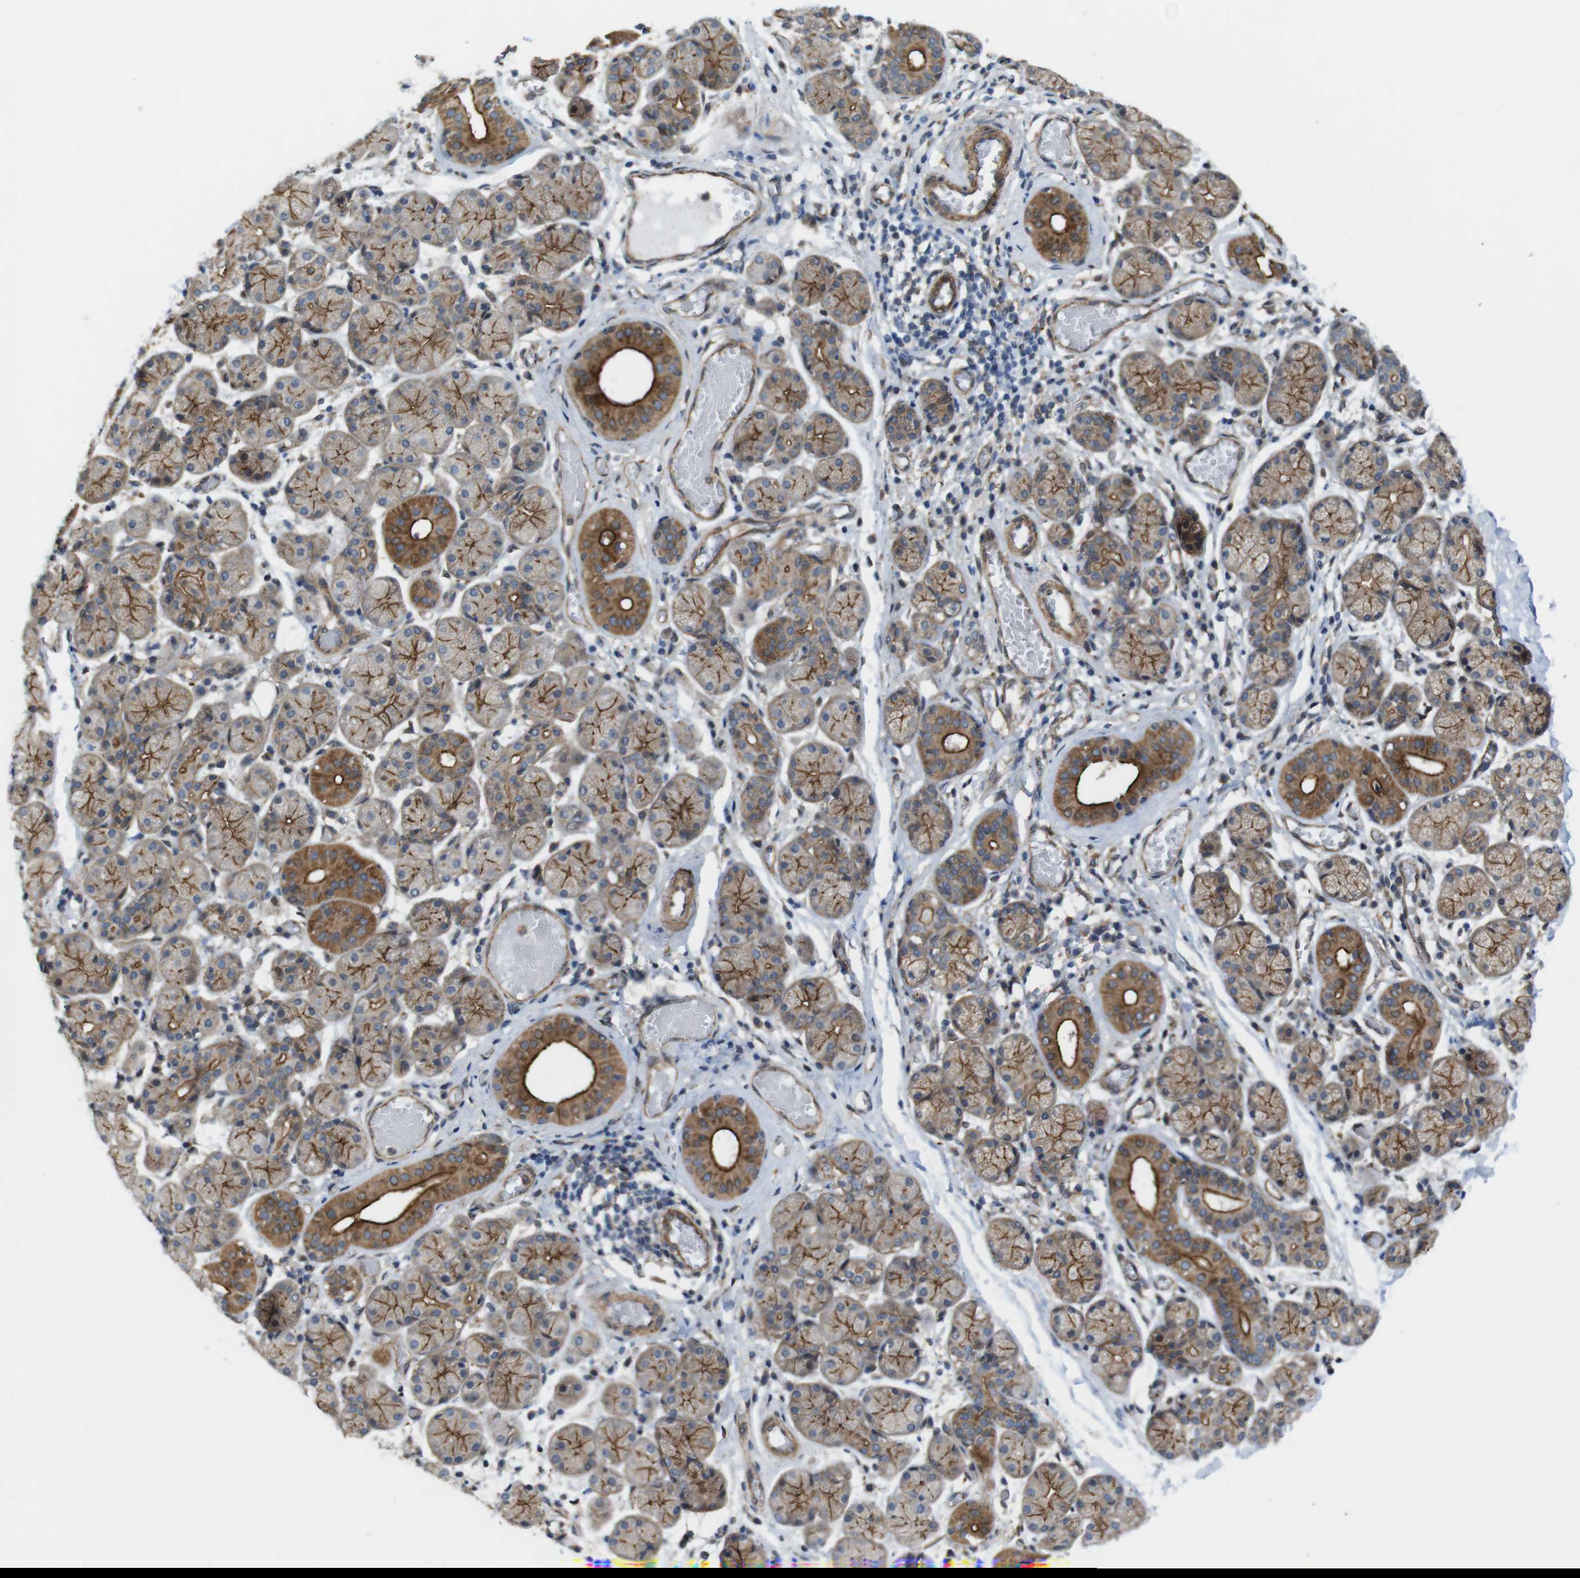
{"staining": {"intensity": "moderate", "quantity": ">75%", "location": "cytoplasmic/membranous"}, "tissue": "salivary gland", "cell_type": "Glandular cells", "image_type": "normal", "snomed": [{"axis": "morphology", "description": "Normal tissue, NOS"}, {"axis": "topography", "description": "Salivary gland"}], "caption": "Normal salivary gland demonstrates moderate cytoplasmic/membranous expression in approximately >75% of glandular cells The staining was performed using DAB to visualize the protein expression in brown, while the nuclei were stained in blue with hematoxylin (Magnification: 20x)..", "gene": "PTGER4", "patient": {"sex": "female", "age": 24}}